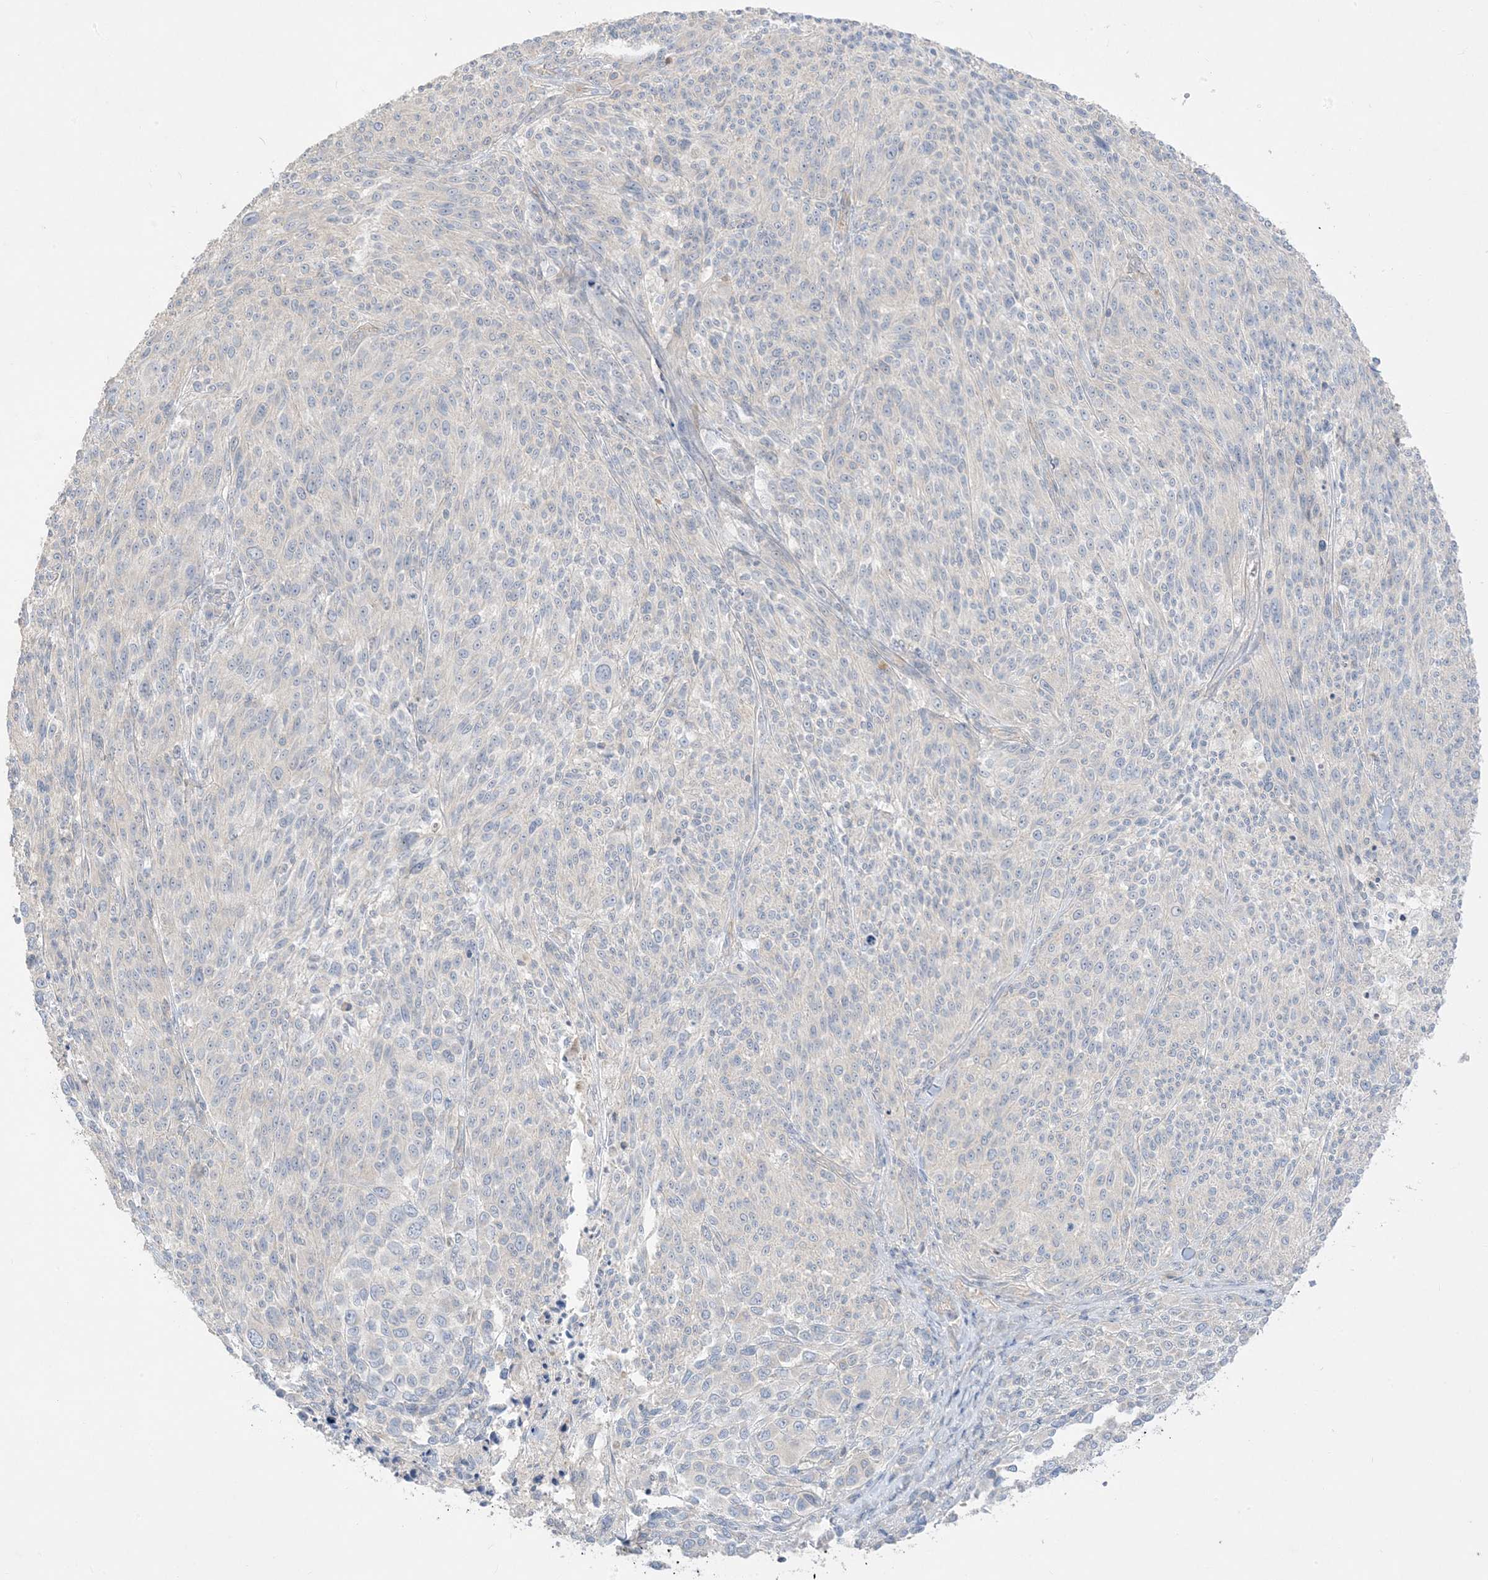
{"staining": {"intensity": "negative", "quantity": "none", "location": "none"}, "tissue": "melanoma", "cell_type": "Tumor cells", "image_type": "cancer", "snomed": [{"axis": "morphology", "description": "Malignant melanoma, NOS"}, {"axis": "topography", "description": "Skin of trunk"}], "caption": "Tumor cells are negative for protein expression in human melanoma.", "gene": "ARHGEF9", "patient": {"sex": "male", "age": 71}}